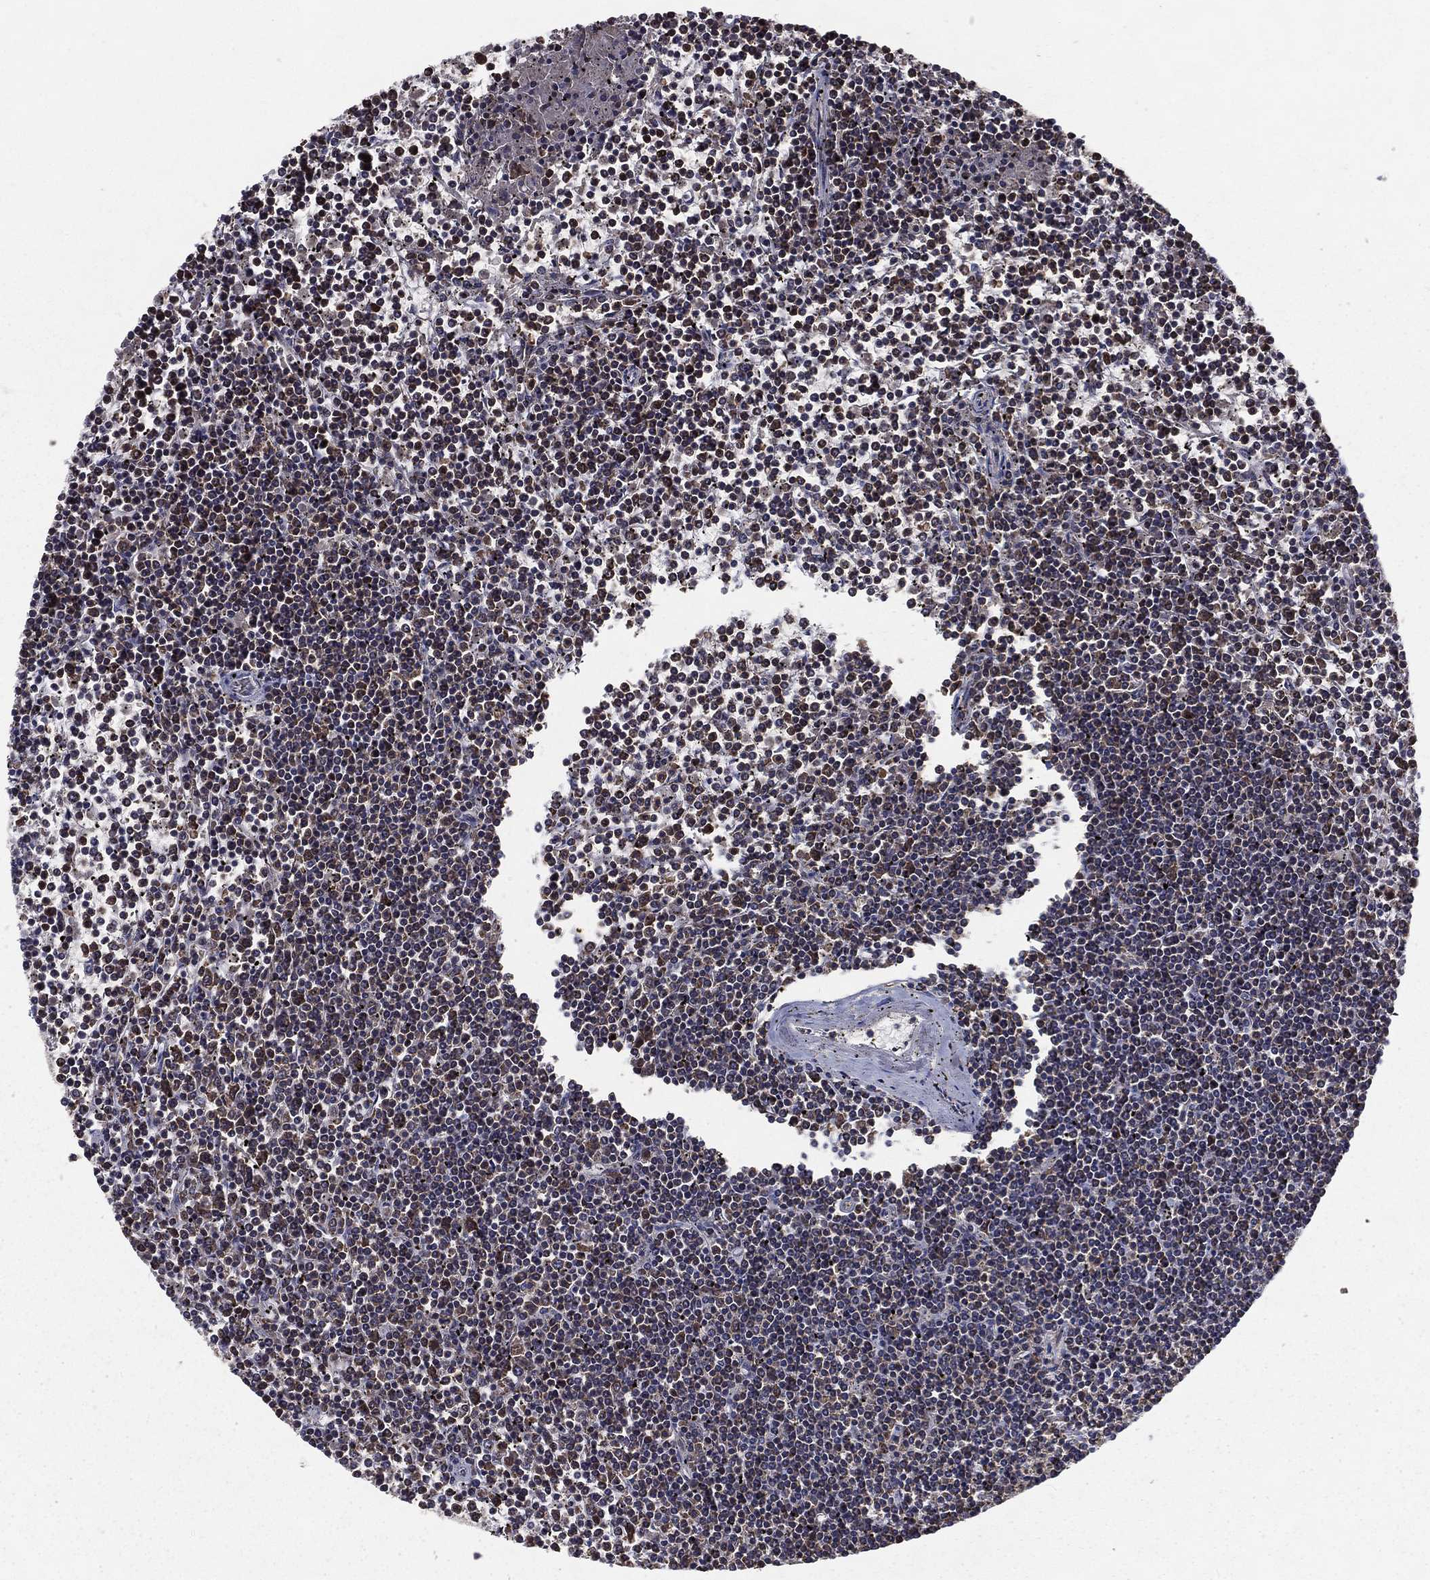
{"staining": {"intensity": "moderate", "quantity": "<25%", "location": "cytoplasmic/membranous"}, "tissue": "lymphoma", "cell_type": "Tumor cells", "image_type": "cancer", "snomed": [{"axis": "morphology", "description": "Malignant lymphoma, non-Hodgkin's type, Low grade"}, {"axis": "topography", "description": "Spleen"}], "caption": "A photomicrograph of human low-grade malignant lymphoma, non-Hodgkin's type stained for a protein reveals moderate cytoplasmic/membranous brown staining in tumor cells.", "gene": "RIGI", "patient": {"sex": "female", "age": 19}}